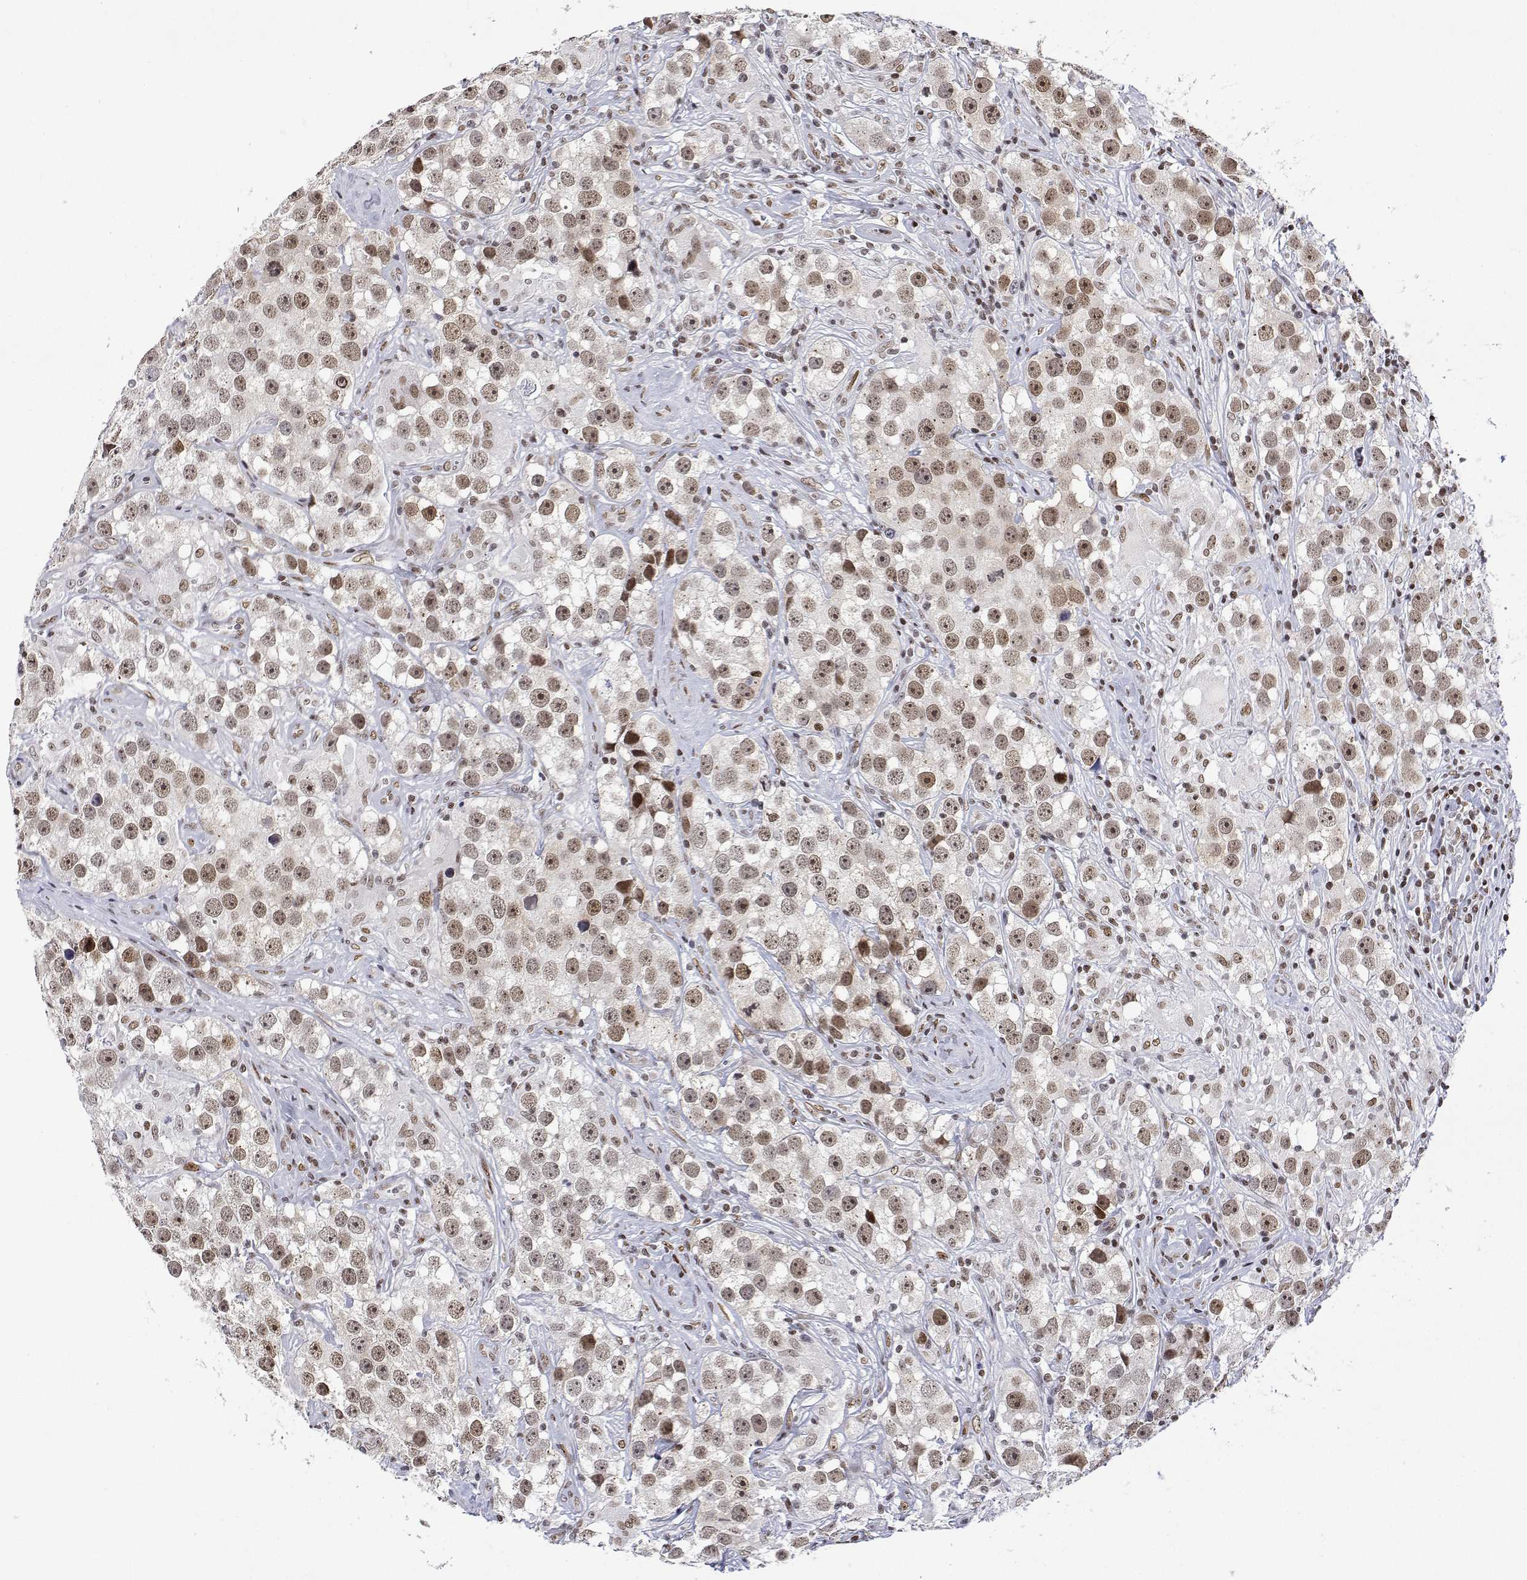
{"staining": {"intensity": "moderate", "quantity": ">75%", "location": "nuclear"}, "tissue": "testis cancer", "cell_type": "Tumor cells", "image_type": "cancer", "snomed": [{"axis": "morphology", "description": "Seminoma, NOS"}, {"axis": "topography", "description": "Testis"}], "caption": "Tumor cells demonstrate medium levels of moderate nuclear staining in about >75% of cells in human testis cancer.", "gene": "XPC", "patient": {"sex": "male", "age": 49}}